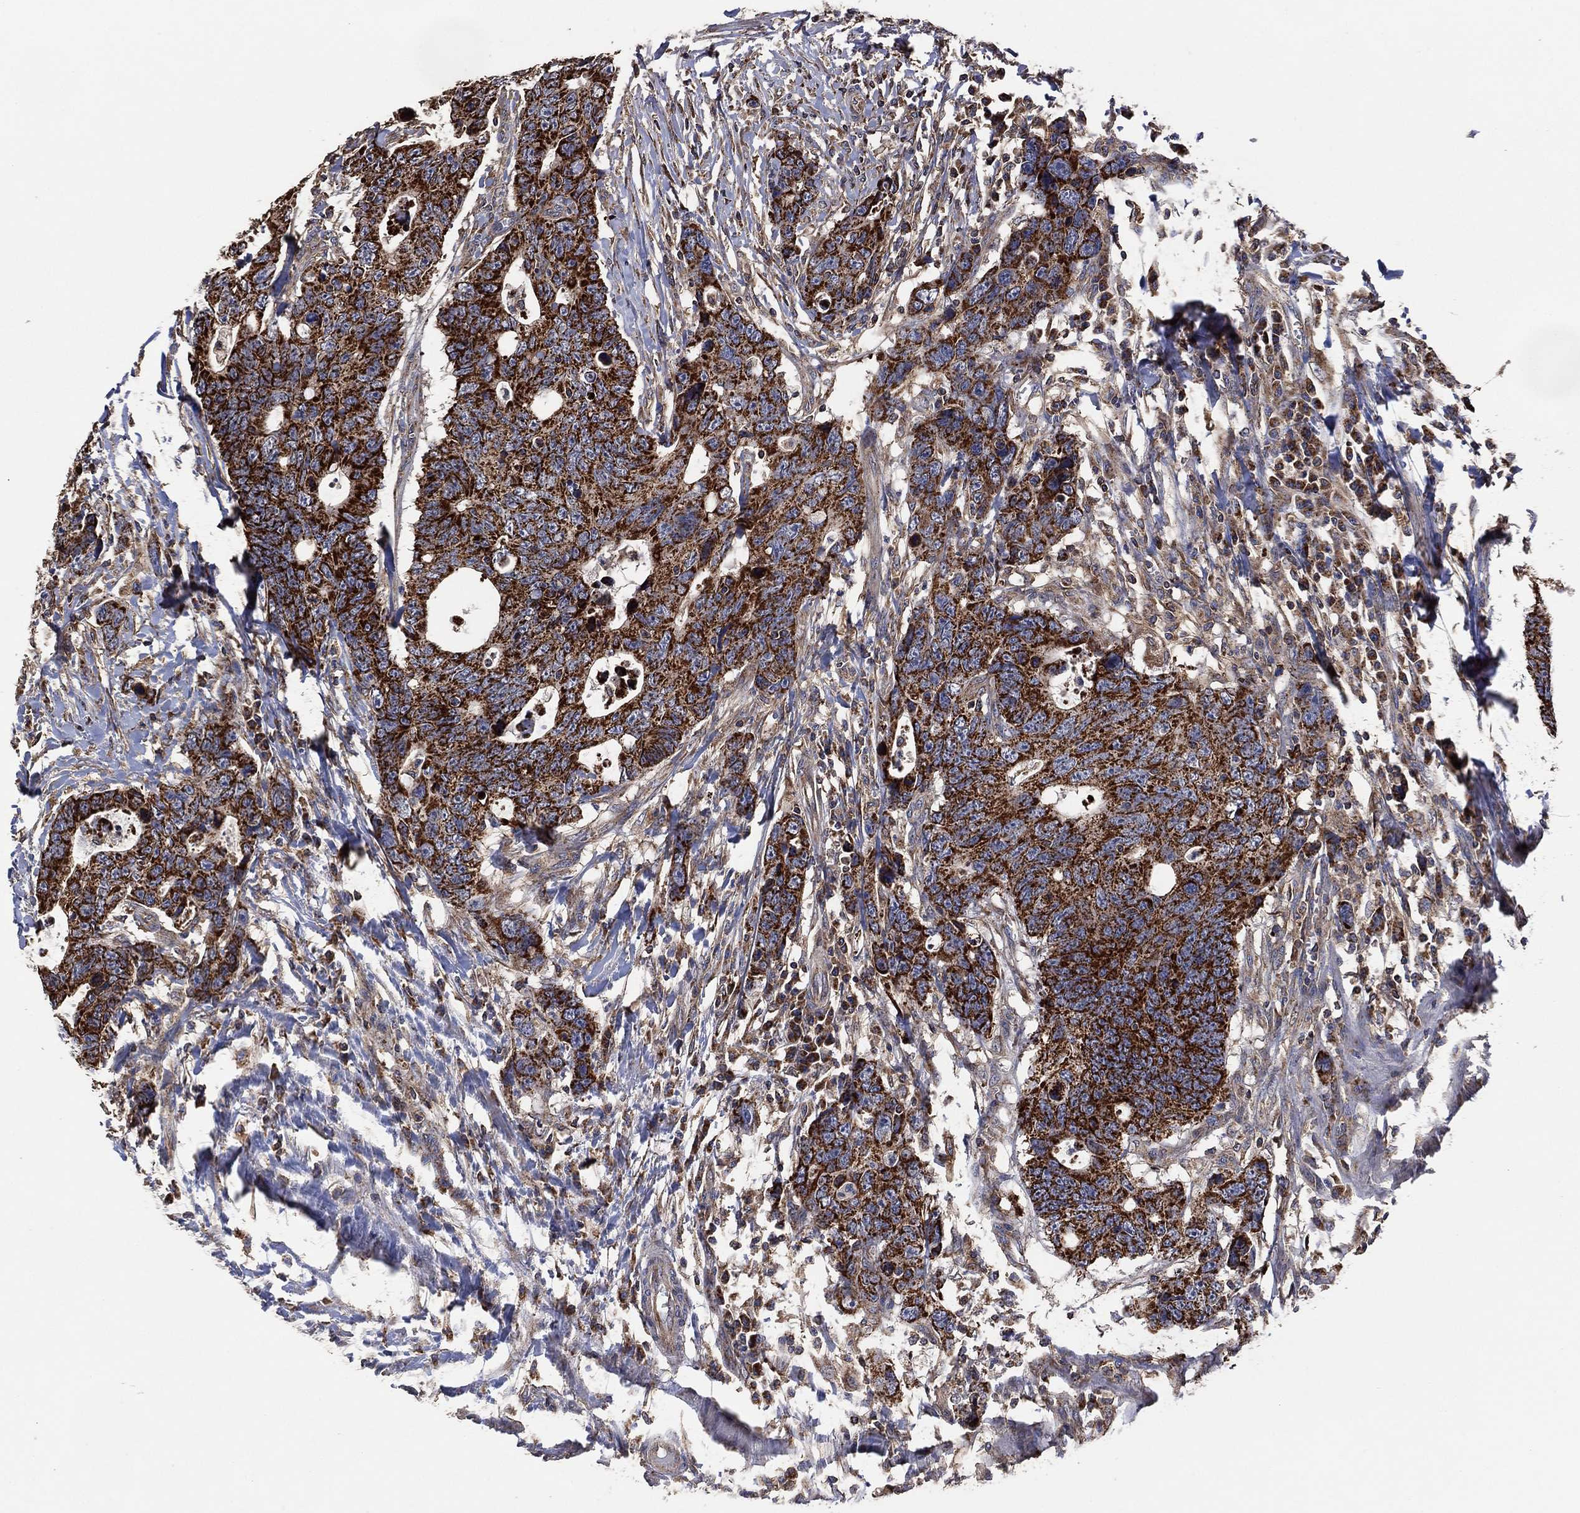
{"staining": {"intensity": "strong", "quantity": "25%-75%", "location": "cytoplasmic/membranous"}, "tissue": "colorectal cancer", "cell_type": "Tumor cells", "image_type": "cancer", "snomed": [{"axis": "morphology", "description": "Adenocarcinoma, NOS"}, {"axis": "topography", "description": "Colon"}], "caption": "Immunohistochemical staining of colorectal adenocarcinoma exhibits high levels of strong cytoplasmic/membranous protein expression in approximately 25%-75% of tumor cells.", "gene": "LIMD1", "patient": {"sex": "female", "age": 77}}